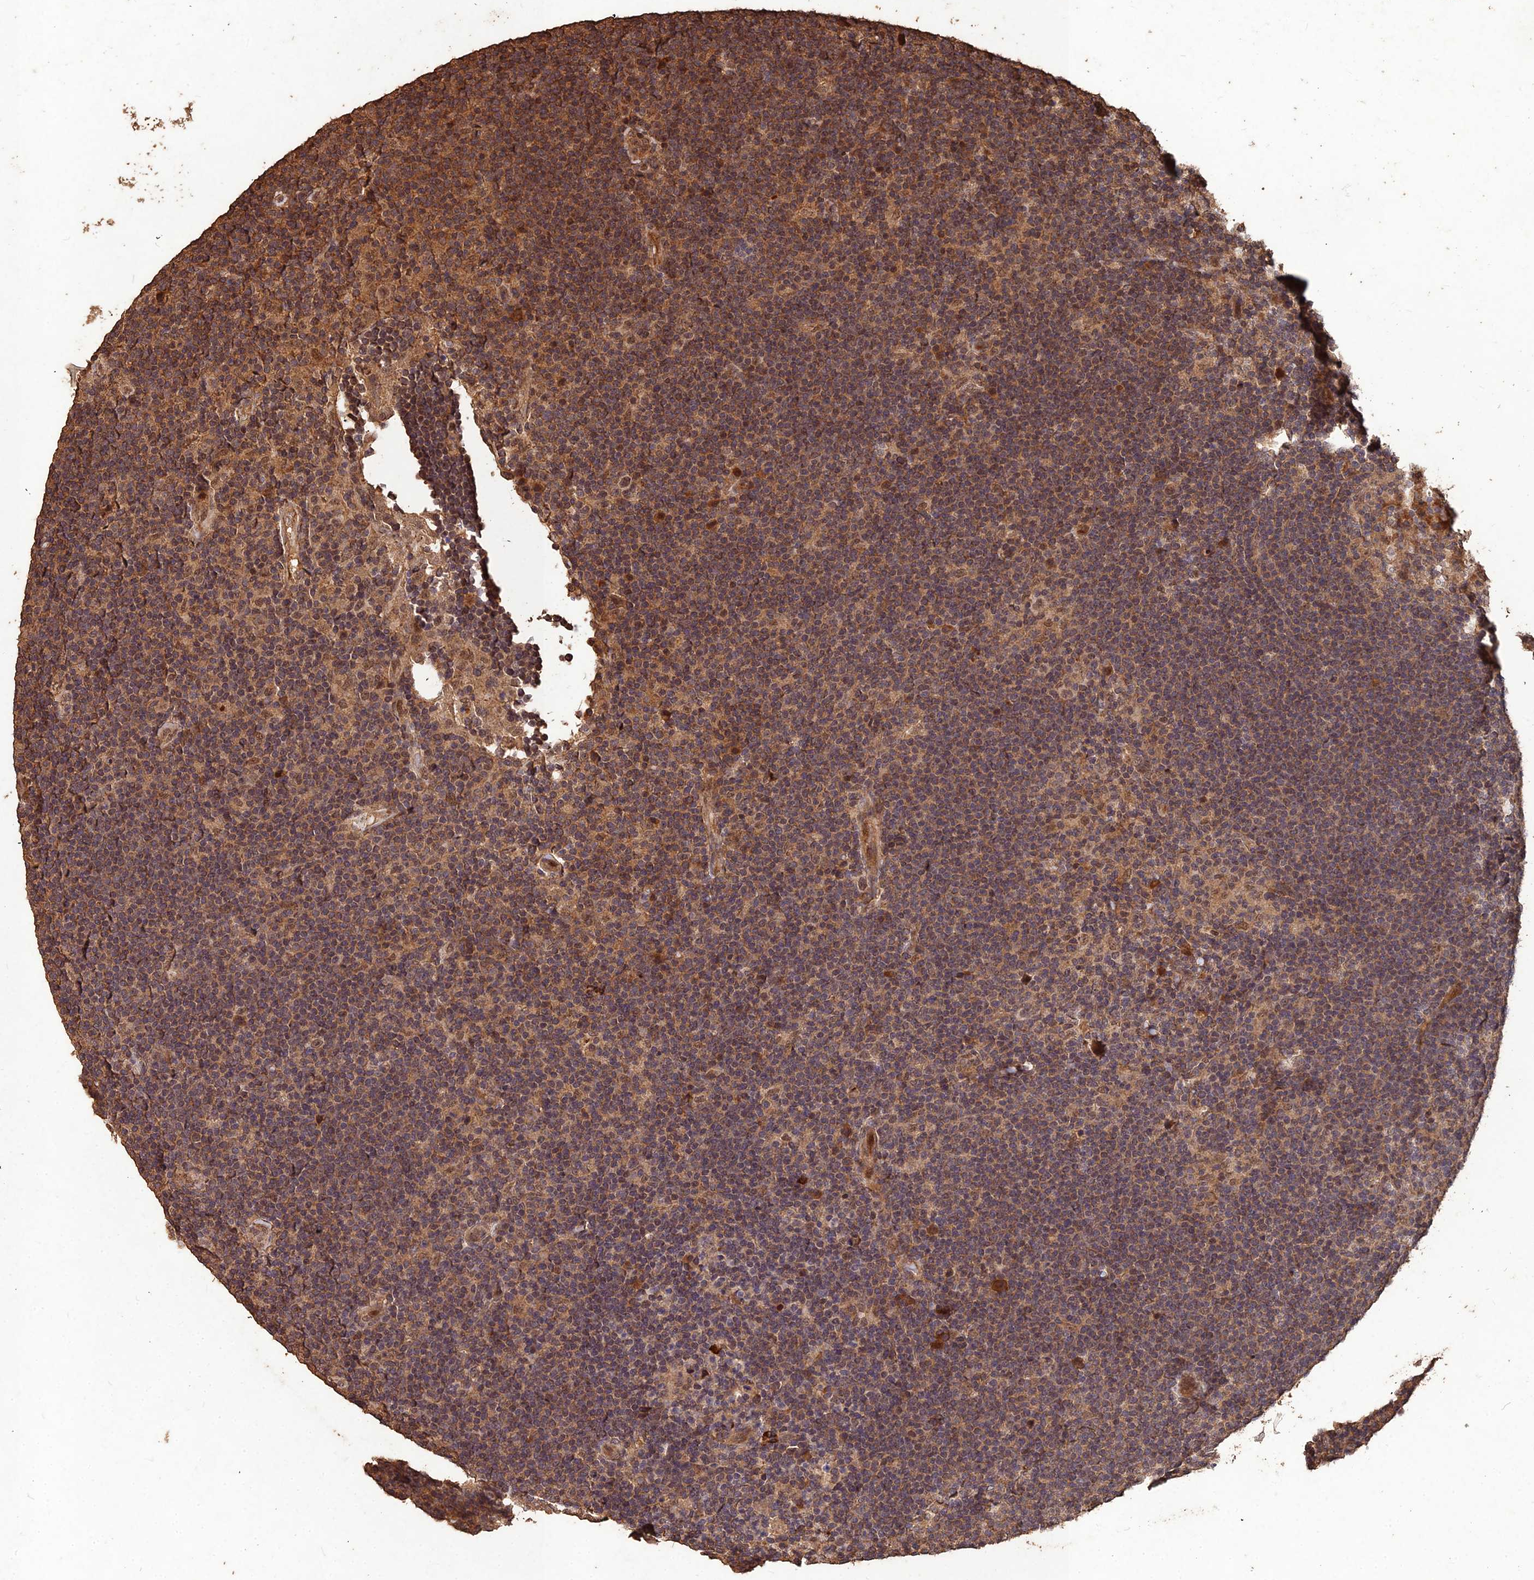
{"staining": {"intensity": "moderate", "quantity": ">75%", "location": "nuclear"}, "tissue": "lymphoma", "cell_type": "Tumor cells", "image_type": "cancer", "snomed": [{"axis": "morphology", "description": "Hodgkin's disease, NOS"}, {"axis": "topography", "description": "Lymph node"}], "caption": "Immunohistochemistry staining of Hodgkin's disease, which exhibits medium levels of moderate nuclear expression in about >75% of tumor cells indicating moderate nuclear protein positivity. The staining was performed using DAB (brown) for protein detection and nuclei were counterstained in hematoxylin (blue).", "gene": "SYMPK", "patient": {"sex": "female", "age": 57}}